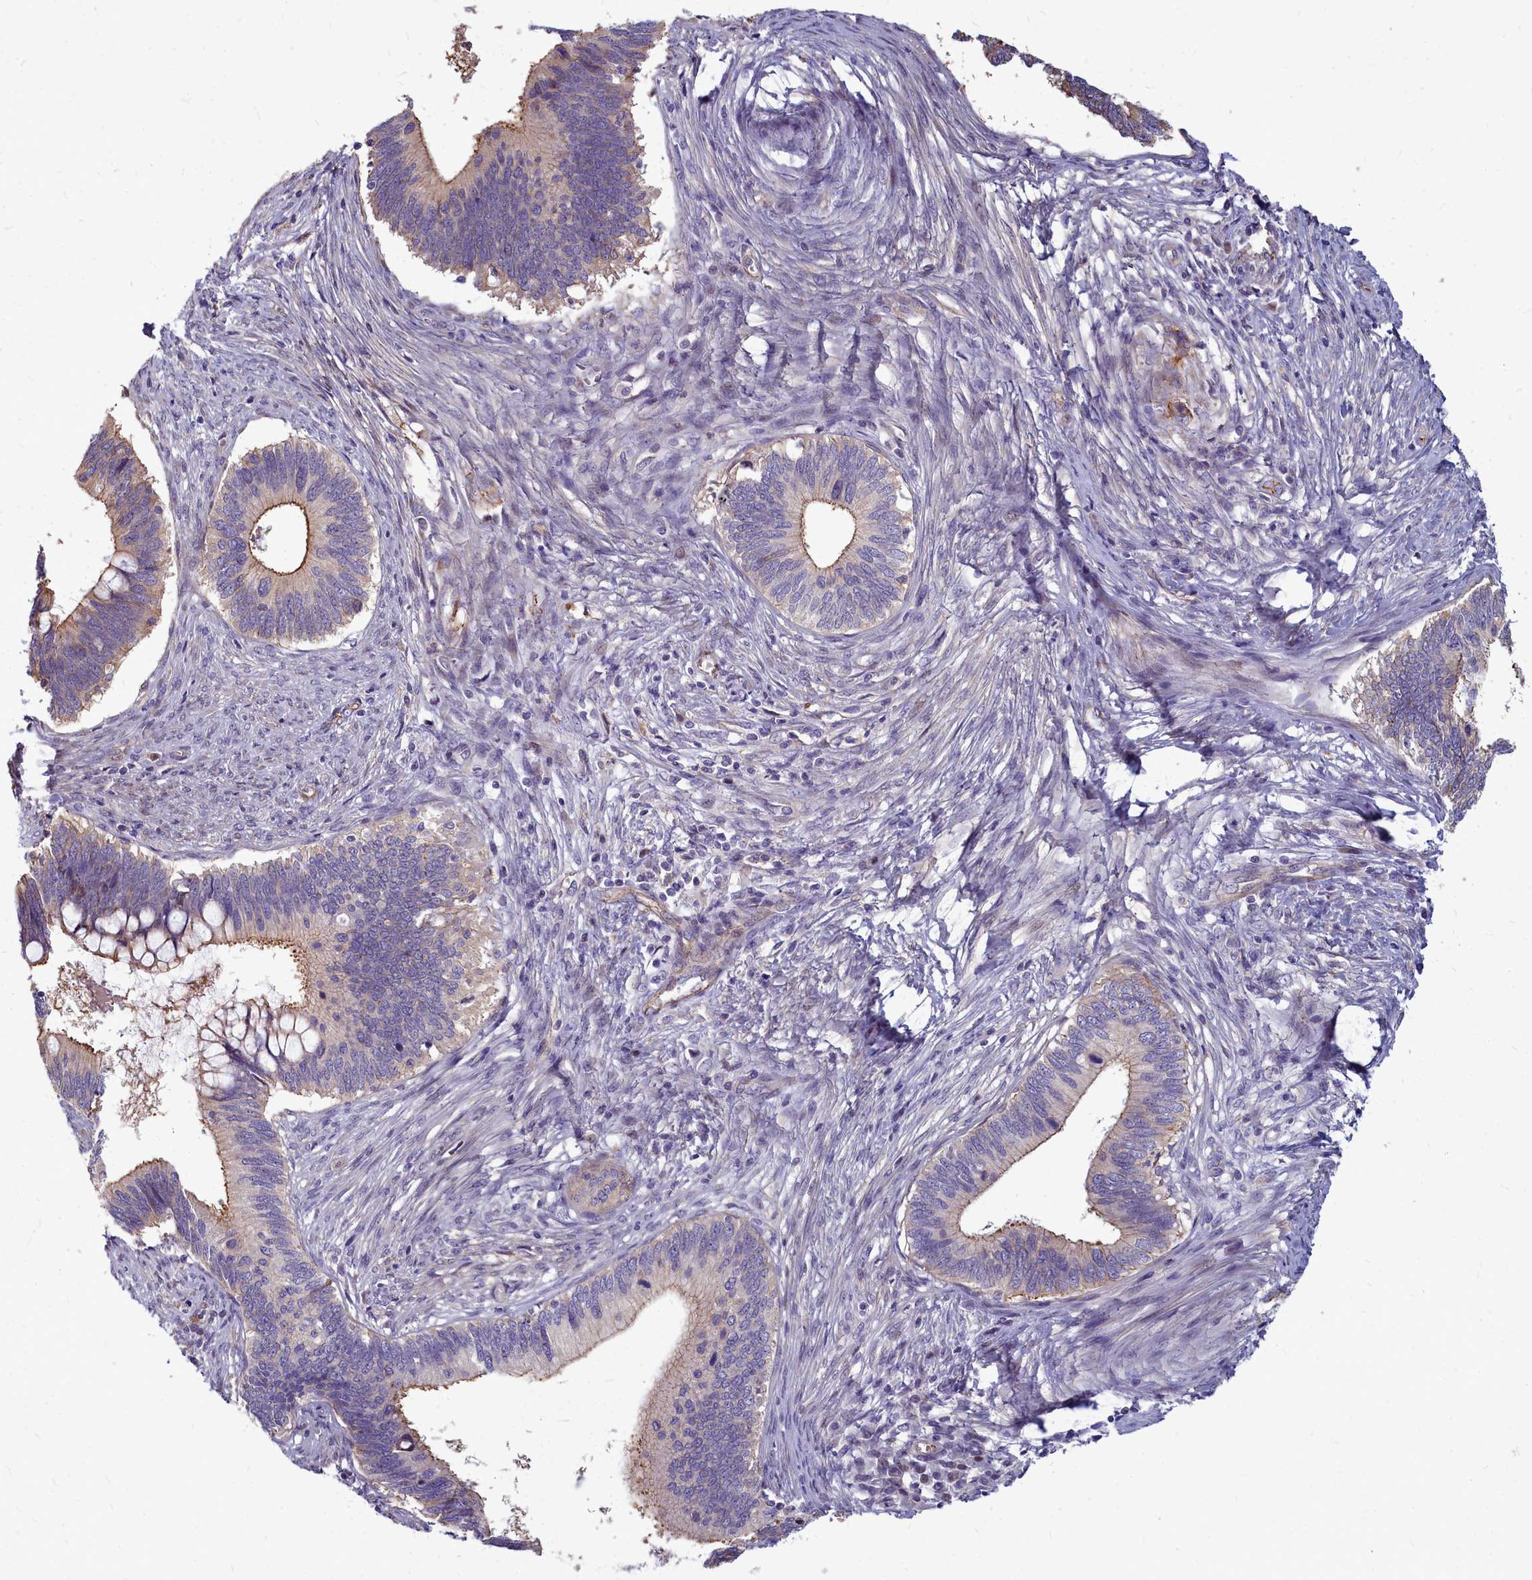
{"staining": {"intensity": "weak", "quantity": "25%-75%", "location": "cytoplasmic/membranous"}, "tissue": "cervical cancer", "cell_type": "Tumor cells", "image_type": "cancer", "snomed": [{"axis": "morphology", "description": "Adenocarcinoma, NOS"}, {"axis": "topography", "description": "Cervix"}], "caption": "Weak cytoplasmic/membranous positivity is seen in approximately 25%-75% of tumor cells in cervical cancer. Using DAB (3,3'-diaminobenzidine) (brown) and hematoxylin (blue) stains, captured at high magnification using brightfield microscopy.", "gene": "TTC5", "patient": {"sex": "female", "age": 42}}